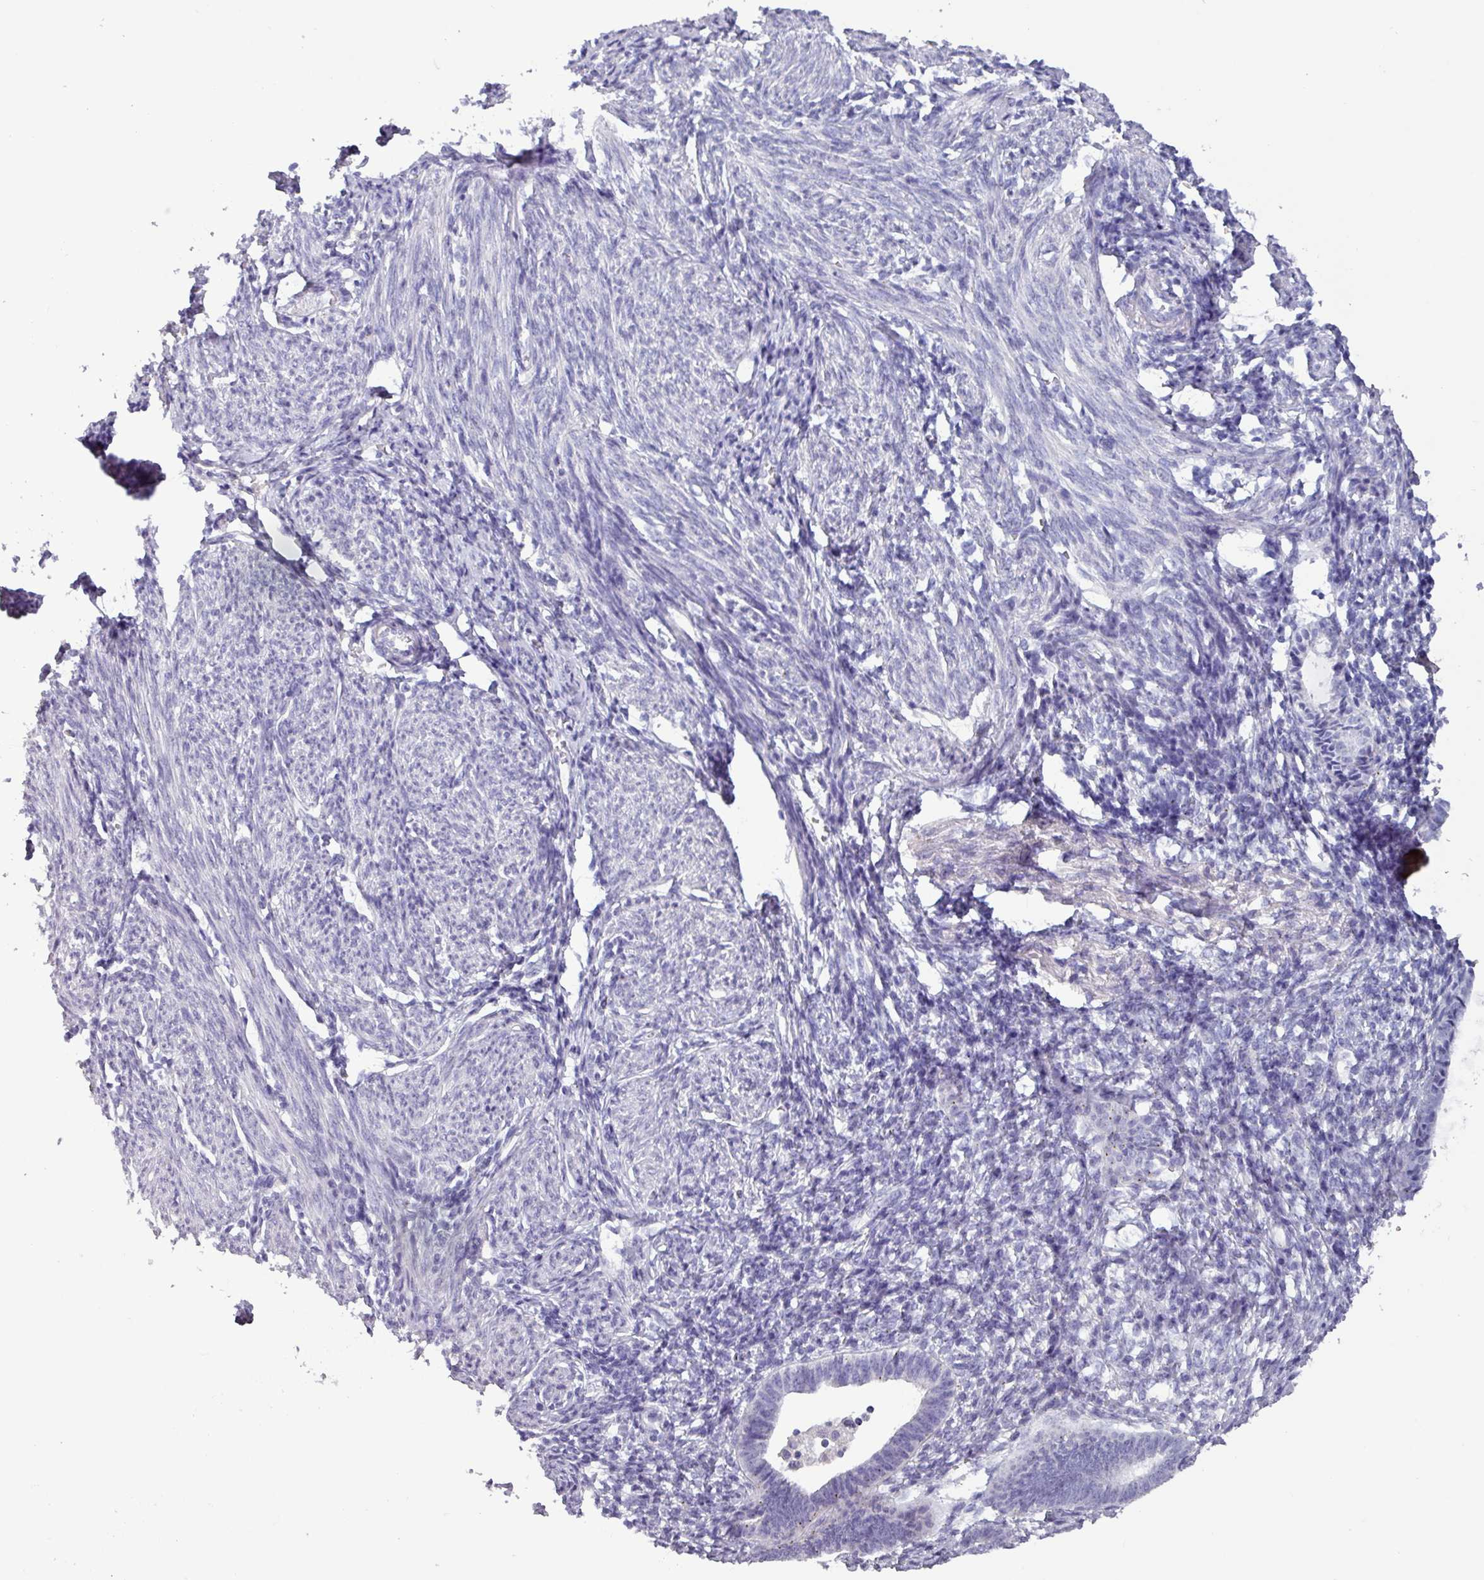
{"staining": {"intensity": "negative", "quantity": "none", "location": "none"}, "tissue": "endometrium", "cell_type": "Cells in endometrial stroma", "image_type": "normal", "snomed": [{"axis": "morphology", "description": "Normal tissue, NOS"}, {"axis": "morphology", "description": "Adenocarcinoma, NOS"}, {"axis": "topography", "description": "Endometrium"}], "caption": "IHC of benign human endometrium displays no expression in cells in endometrial stroma.", "gene": "PLIN2", "patient": {"sex": "female", "age": 57}}